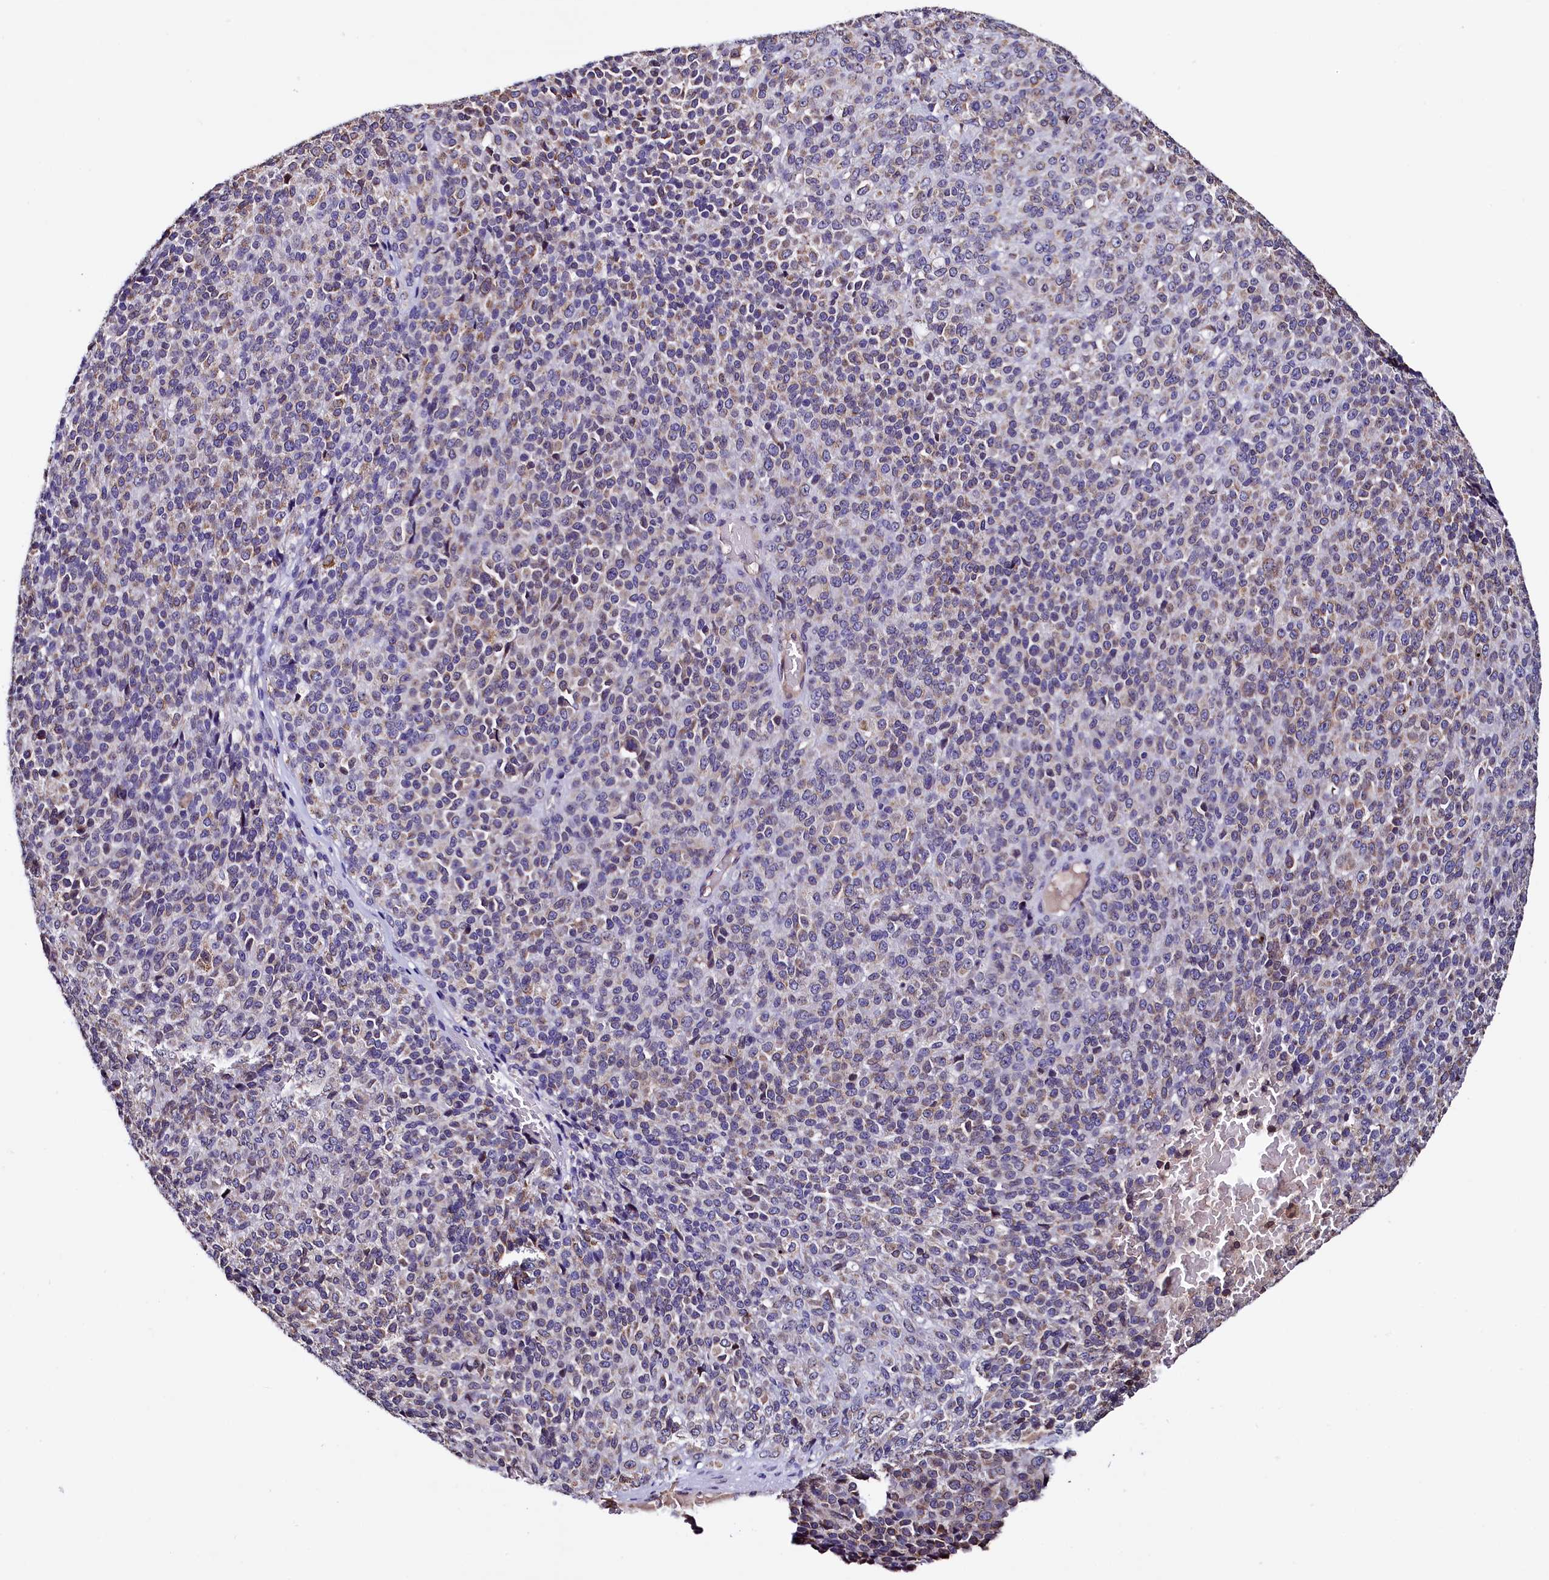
{"staining": {"intensity": "weak", "quantity": "25%-75%", "location": "cytoplasmic/membranous"}, "tissue": "melanoma", "cell_type": "Tumor cells", "image_type": "cancer", "snomed": [{"axis": "morphology", "description": "Malignant melanoma, Metastatic site"}, {"axis": "topography", "description": "Brain"}], "caption": "Tumor cells reveal low levels of weak cytoplasmic/membranous expression in about 25%-75% of cells in melanoma.", "gene": "HAND1", "patient": {"sex": "female", "age": 56}}